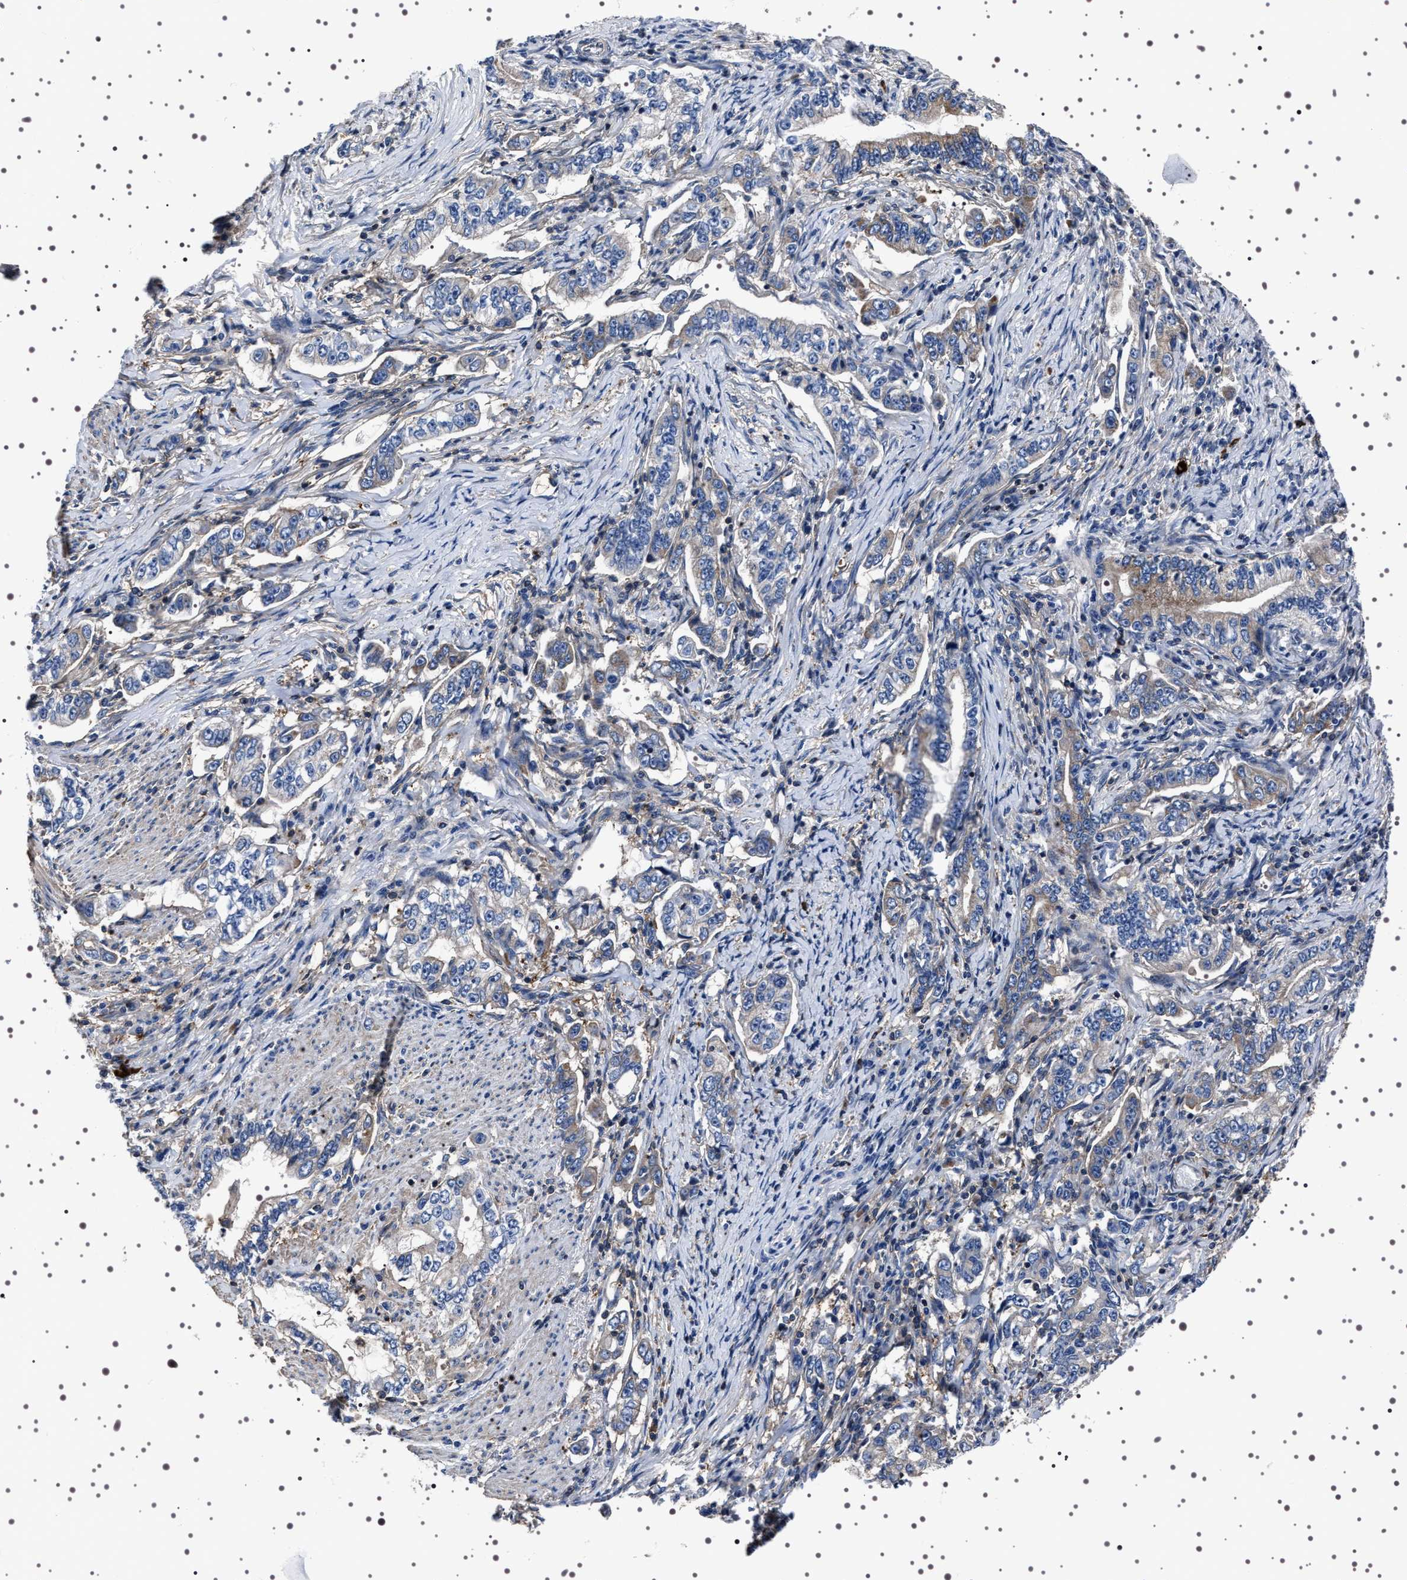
{"staining": {"intensity": "moderate", "quantity": "25%-75%", "location": "cytoplasmic/membranous"}, "tissue": "stomach cancer", "cell_type": "Tumor cells", "image_type": "cancer", "snomed": [{"axis": "morphology", "description": "Adenocarcinoma, NOS"}, {"axis": "topography", "description": "Stomach, lower"}], "caption": "IHC photomicrograph of adenocarcinoma (stomach) stained for a protein (brown), which reveals medium levels of moderate cytoplasmic/membranous positivity in about 25%-75% of tumor cells.", "gene": "WDR1", "patient": {"sex": "female", "age": 72}}